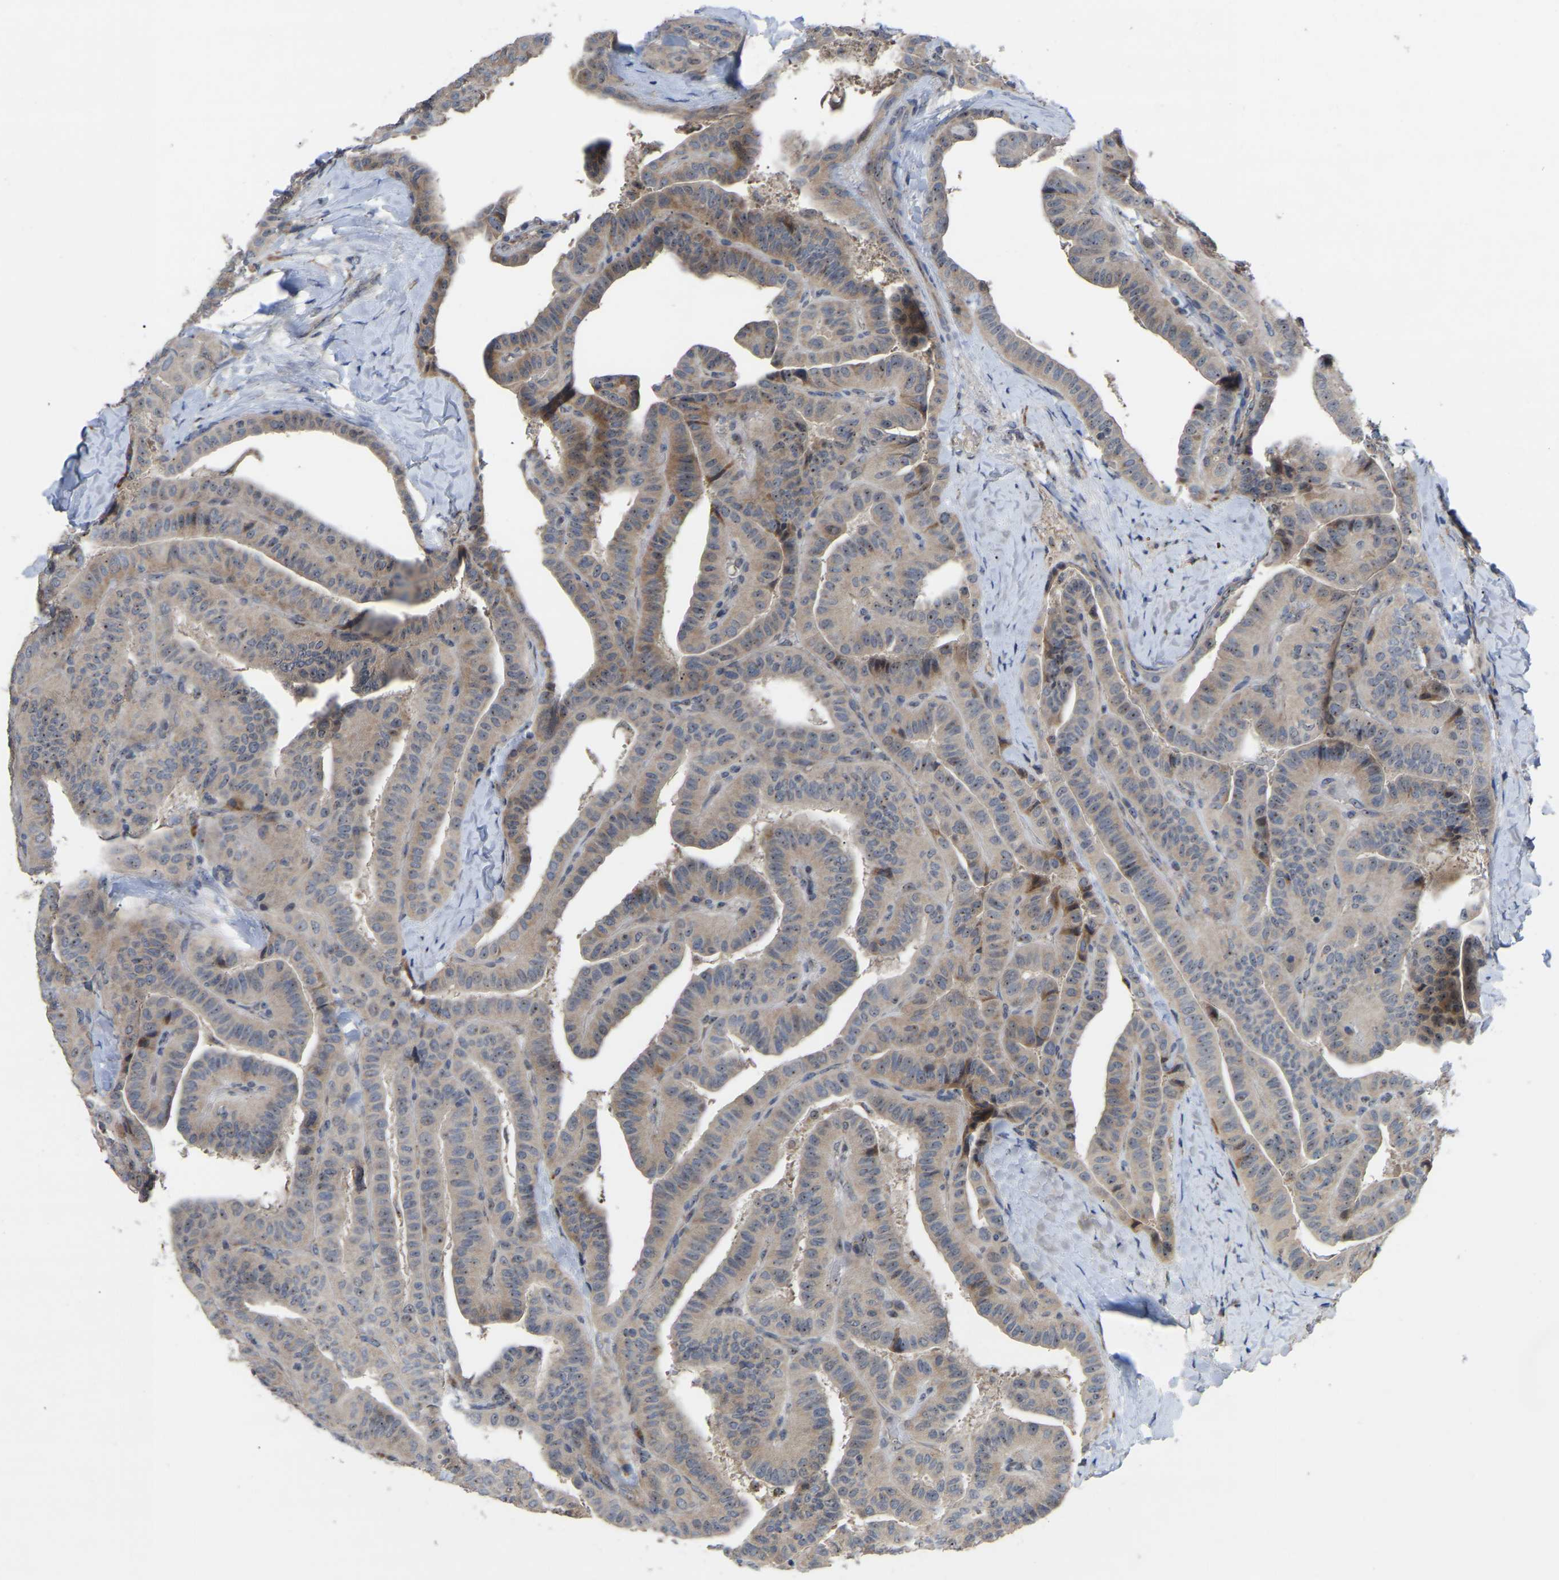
{"staining": {"intensity": "weak", "quantity": ">75%", "location": "cytoplasmic/membranous"}, "tissue": "thyroid cancer", "cell_type": "Tumor cells", "image_type": "cancer", "snomed": [{"axis": "morphology", "description": "Papillary adenocarcinoma, NOS"}, {"axis": "topography", "description": "Thyroid gland"}], "caption": "Thyroid cancer (papillary adenocarcinoma) stained for a protein reveals weak cytoplasmic/membranous positivity in tumor cells. The staining was performed using DAB (3,3'-diaminobenzidine), with brown indicating positive protein expression. Nuclei are stained blue with hematoxylin.", "gene": "NOP53", "patient": {"sex": "male", "age": 77}}